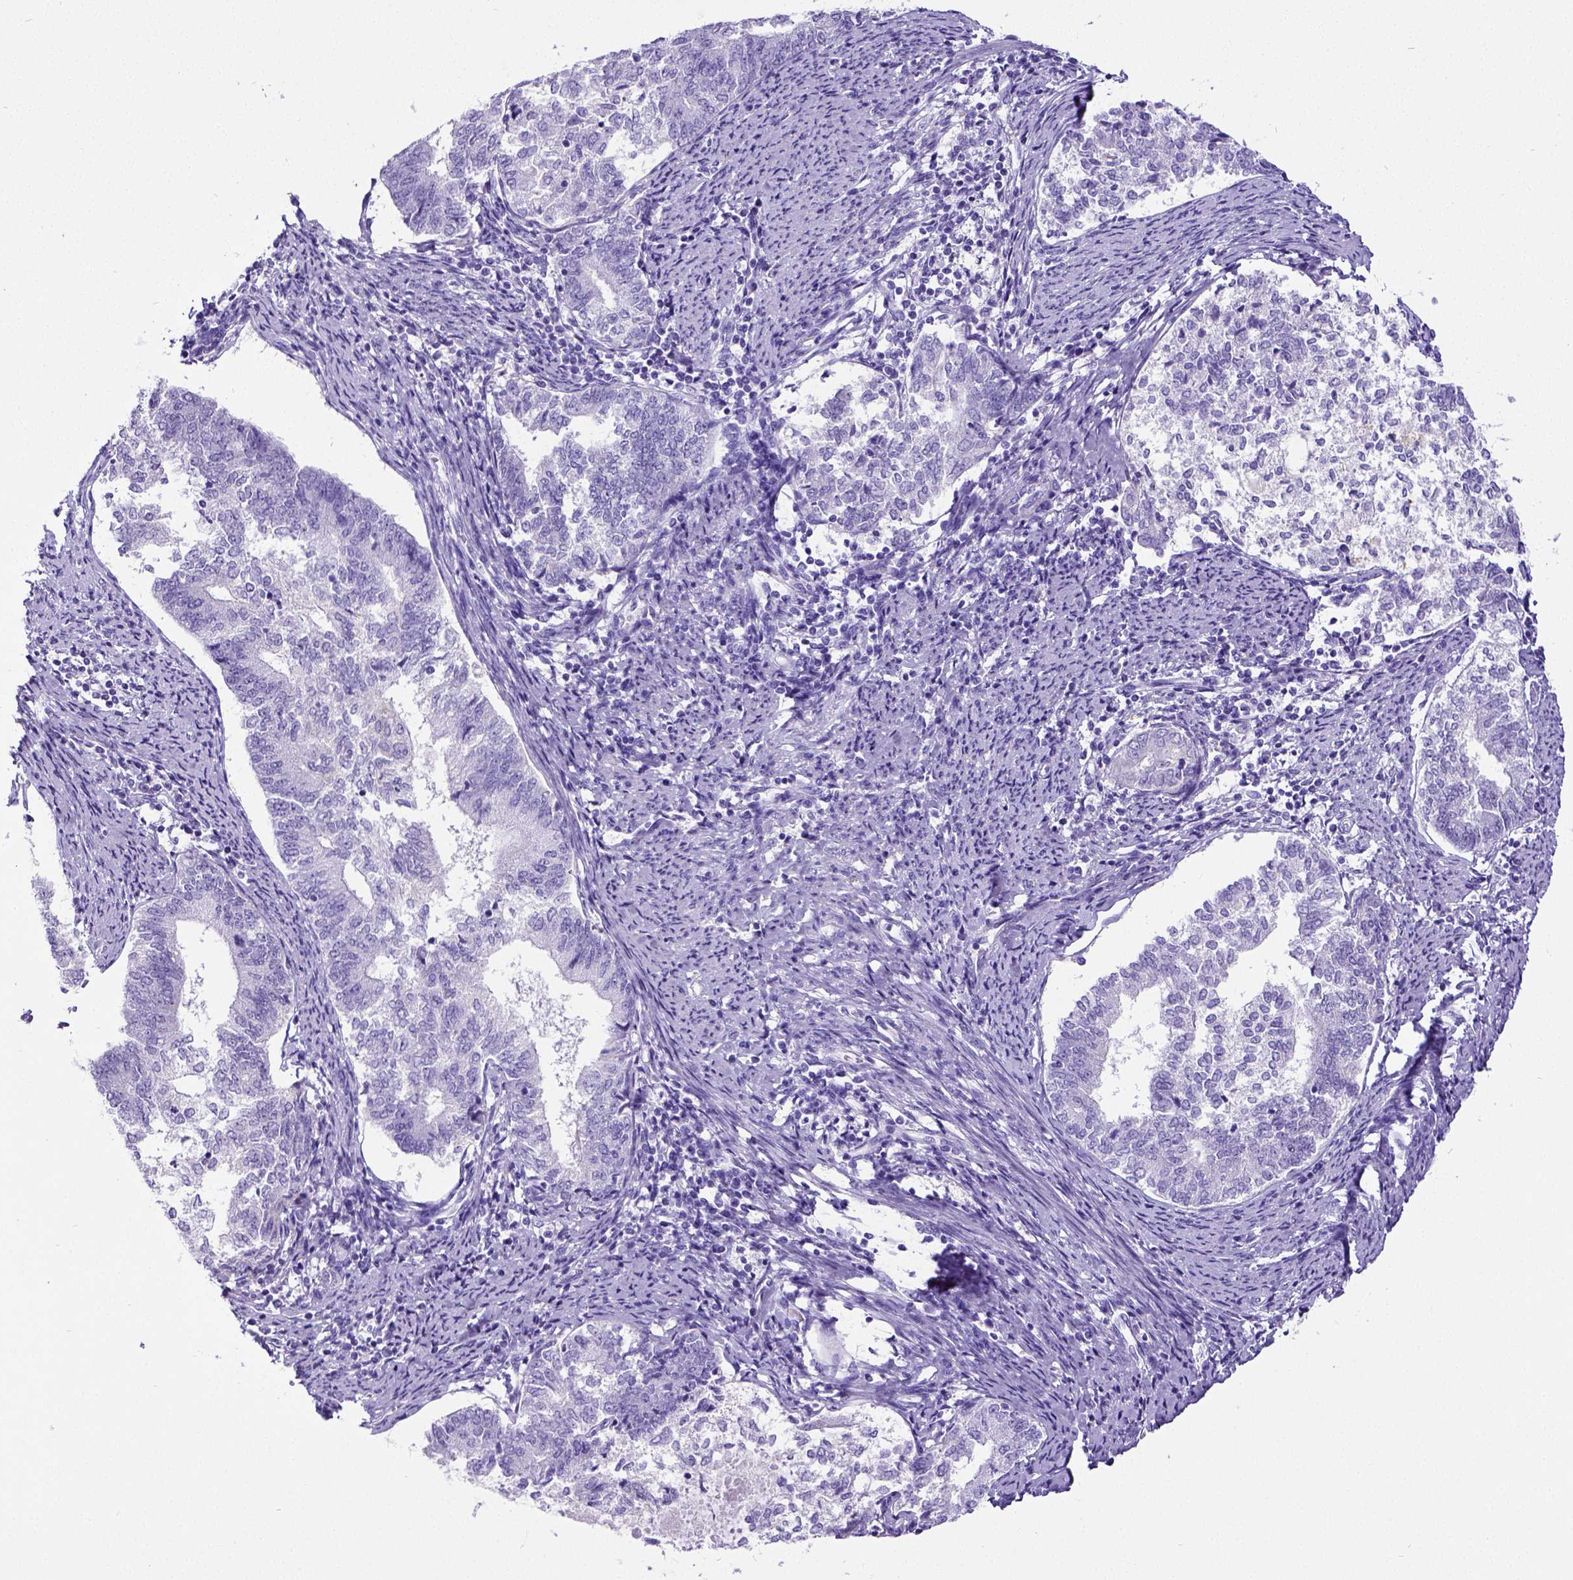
{"staining": {"intensity": "negative", "quantity": "none", "location": "none"}, "tissue": "endometrial cancer", "cell_type": "Tumor cells", "image_type": "cancer", "snomed": [{"axis": "morphology", "description": "Adenocarcinoma, NOS"}, {"axis": "topography", "description": "Endometrium"}], "caption": "This is an IHC histopathology image of human adenocarcinoma (endometrial). There is no staining in tumor cells.", "gene": "SATB2", "patient": {"sex": "female", "age": 65}}